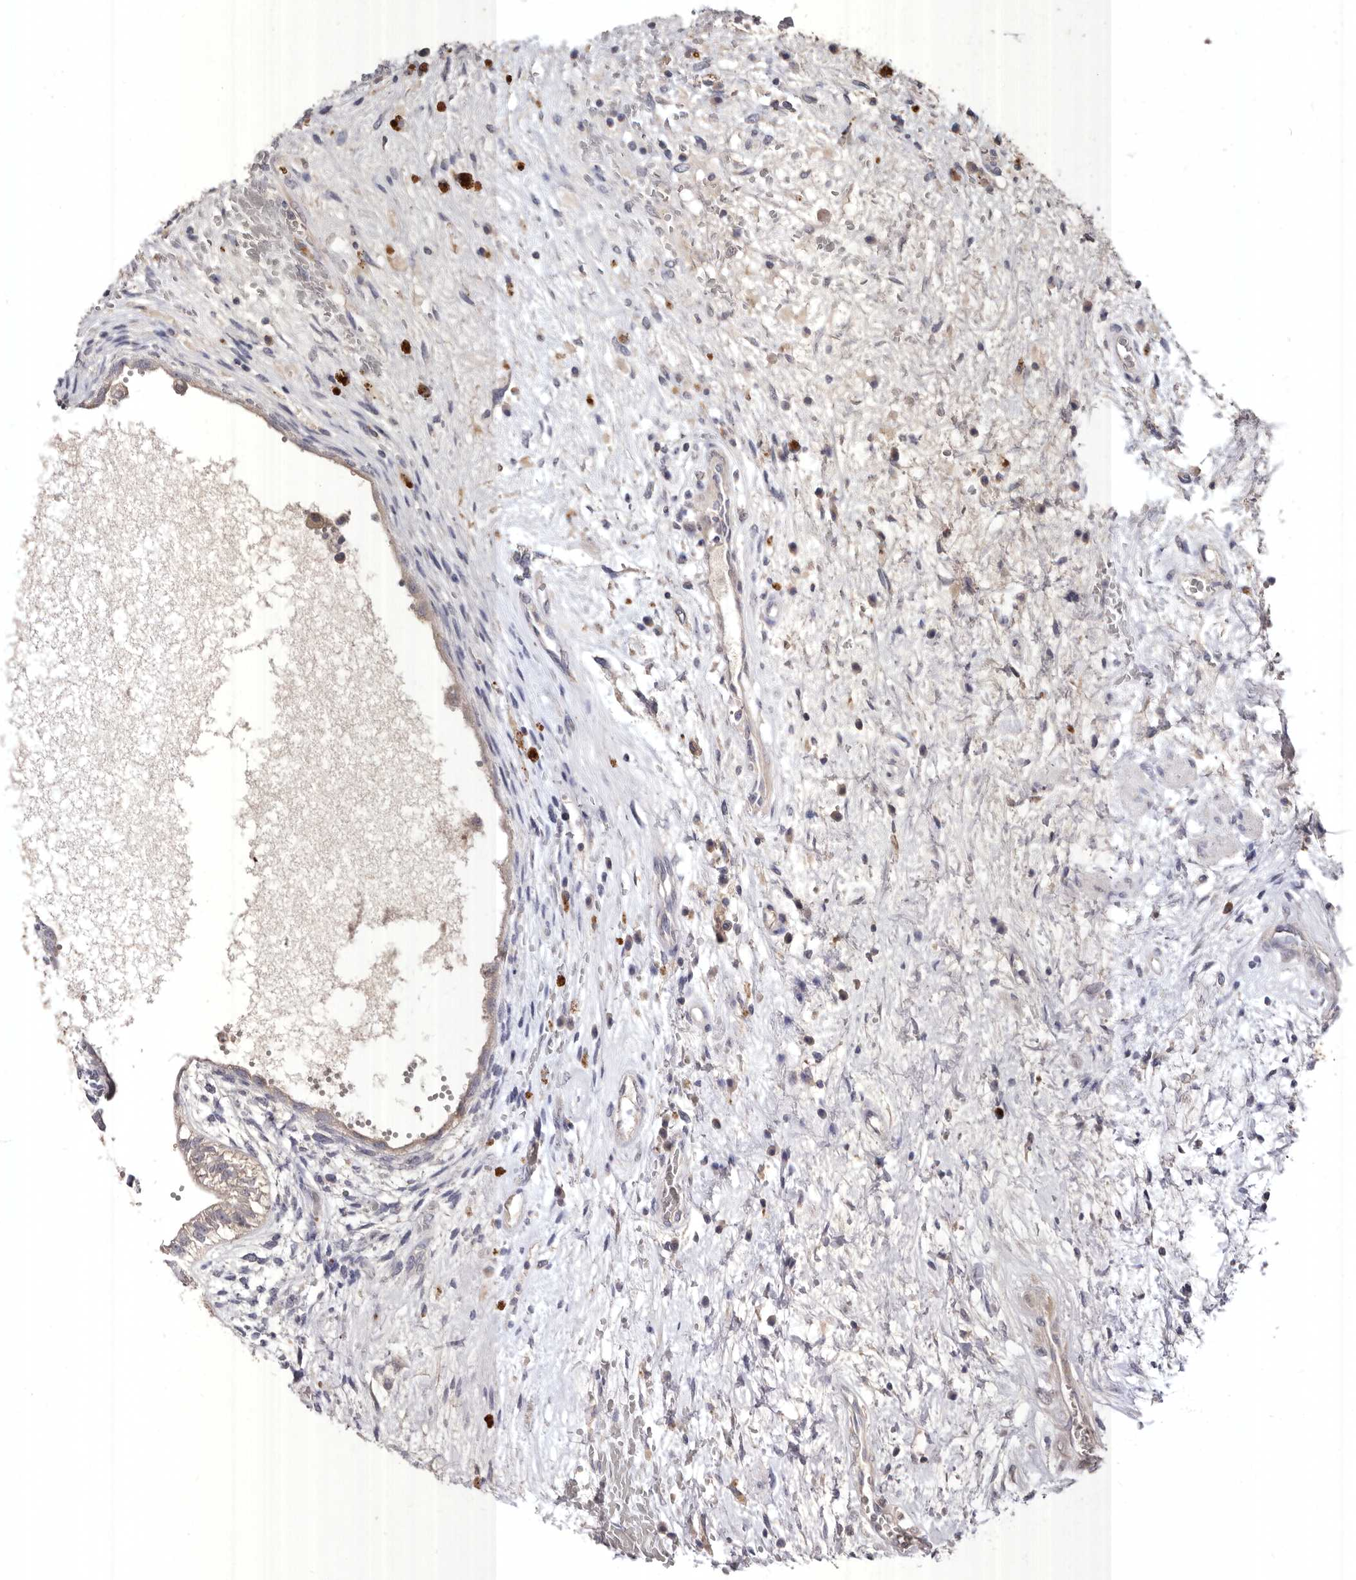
{"staining": {"intensity": "negative", "quantity": "none", "location": "none"}, "tissue": "testis cancer", "cell_type": "Tumor cells", "image_type": "cancer", "snomed": [{"axis": "morphology", "description": "Carcinoma, Embryonal, NOS"}, {"axis": "topography", "description": "Testis"}], "caption": "Testis cancer (embryonal carcinoma) stained for a protein using immunohistochemistry demonstrates no positivity tumor cells.", "gene": "EDEM1", "patient": {"sex": "male", "age": 26}}